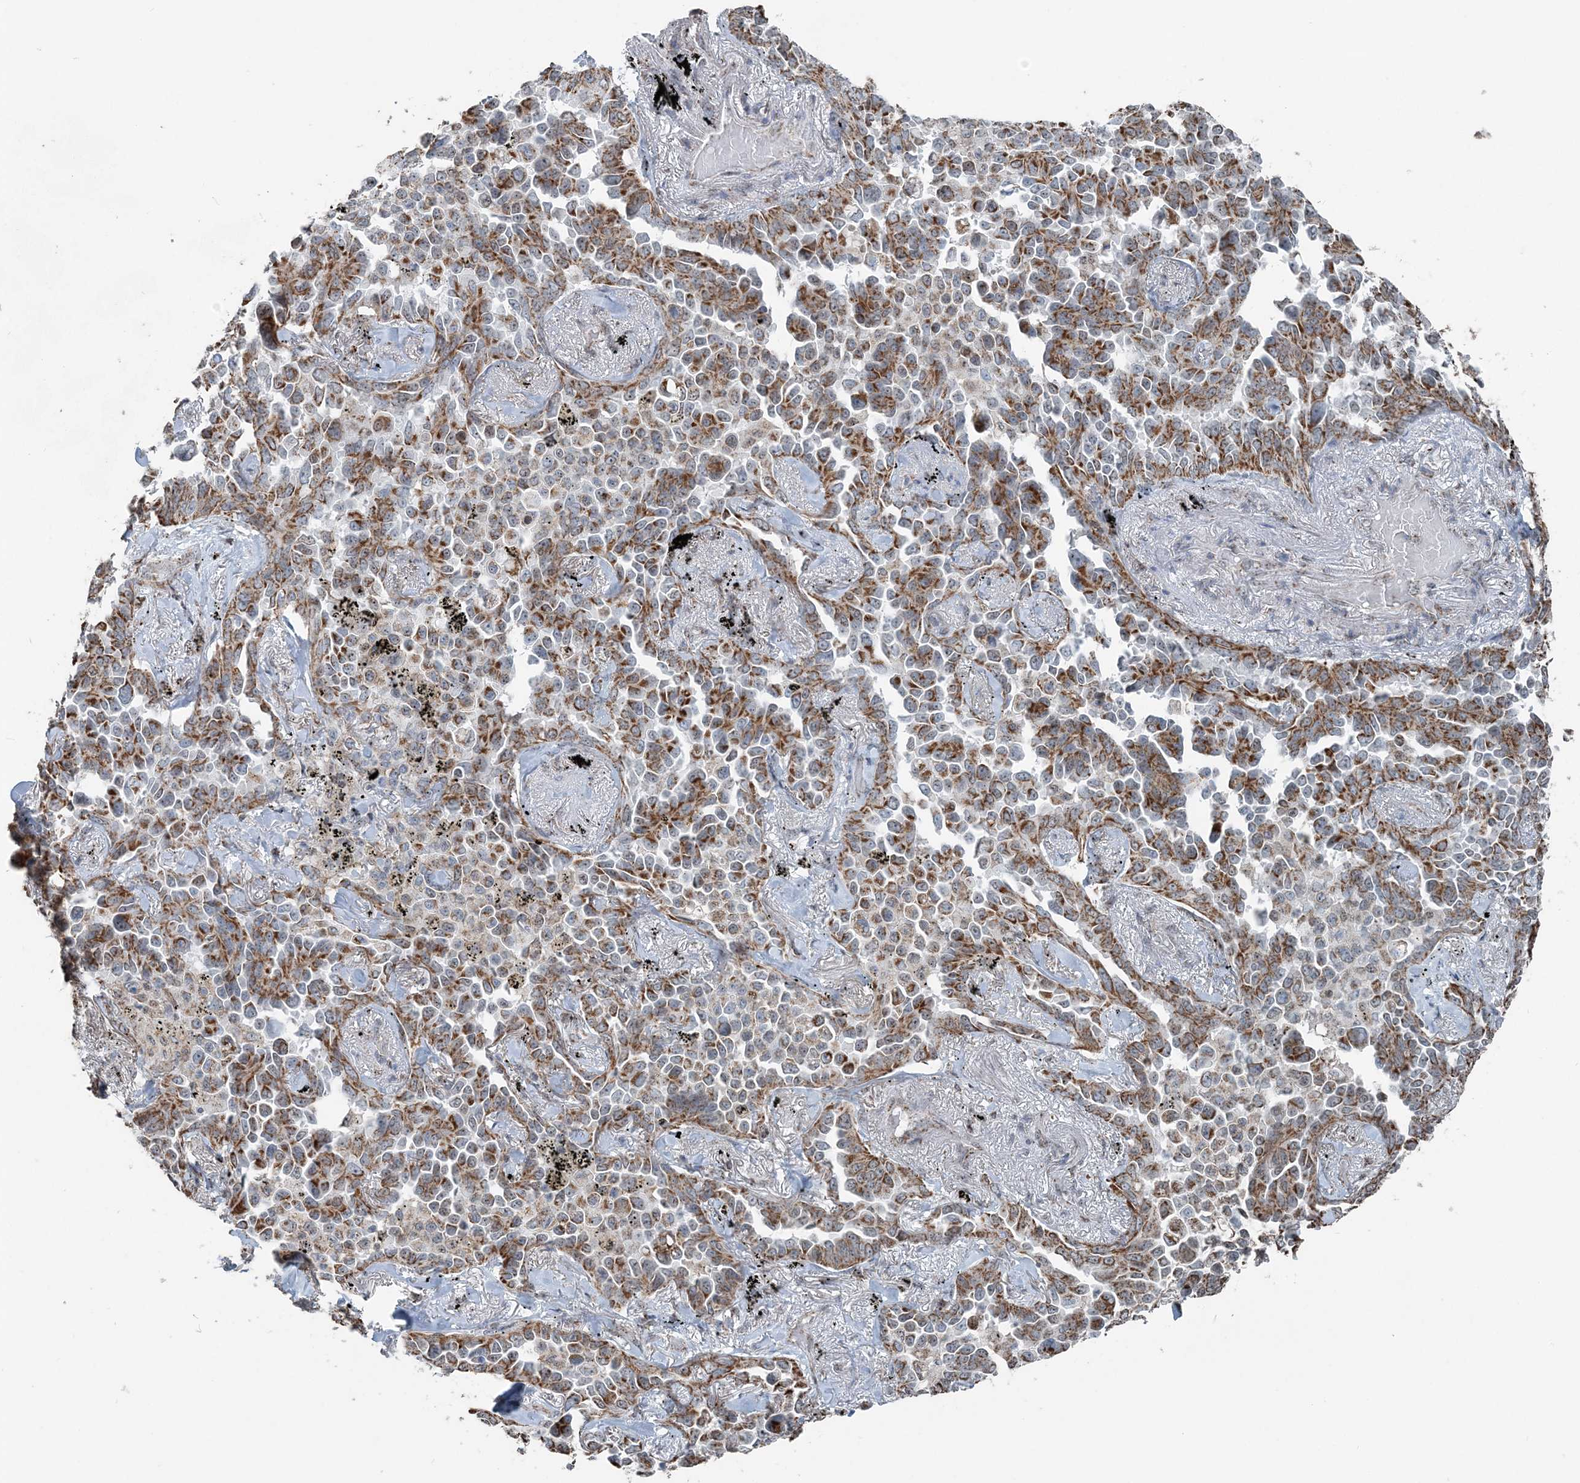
{"staining": {"intensity": "moderate", "quantity": ">75%", "location": "cytoplasmic/membranous"}, "tissue": "lung cancer", "cell_type": "Tumor cells", "image_type": "cancer", "snomed": [{"axis": "morphology", "description": "Adenocarcinoma, NOS"}, {"axis": "topography", "description": "Lung"}], "caption": "Lung cancer stained with a protein marker displays moderate staining in tumor cells.", "gene": "SUCLG1", "patient": {"sex": "female", "age": 67}}